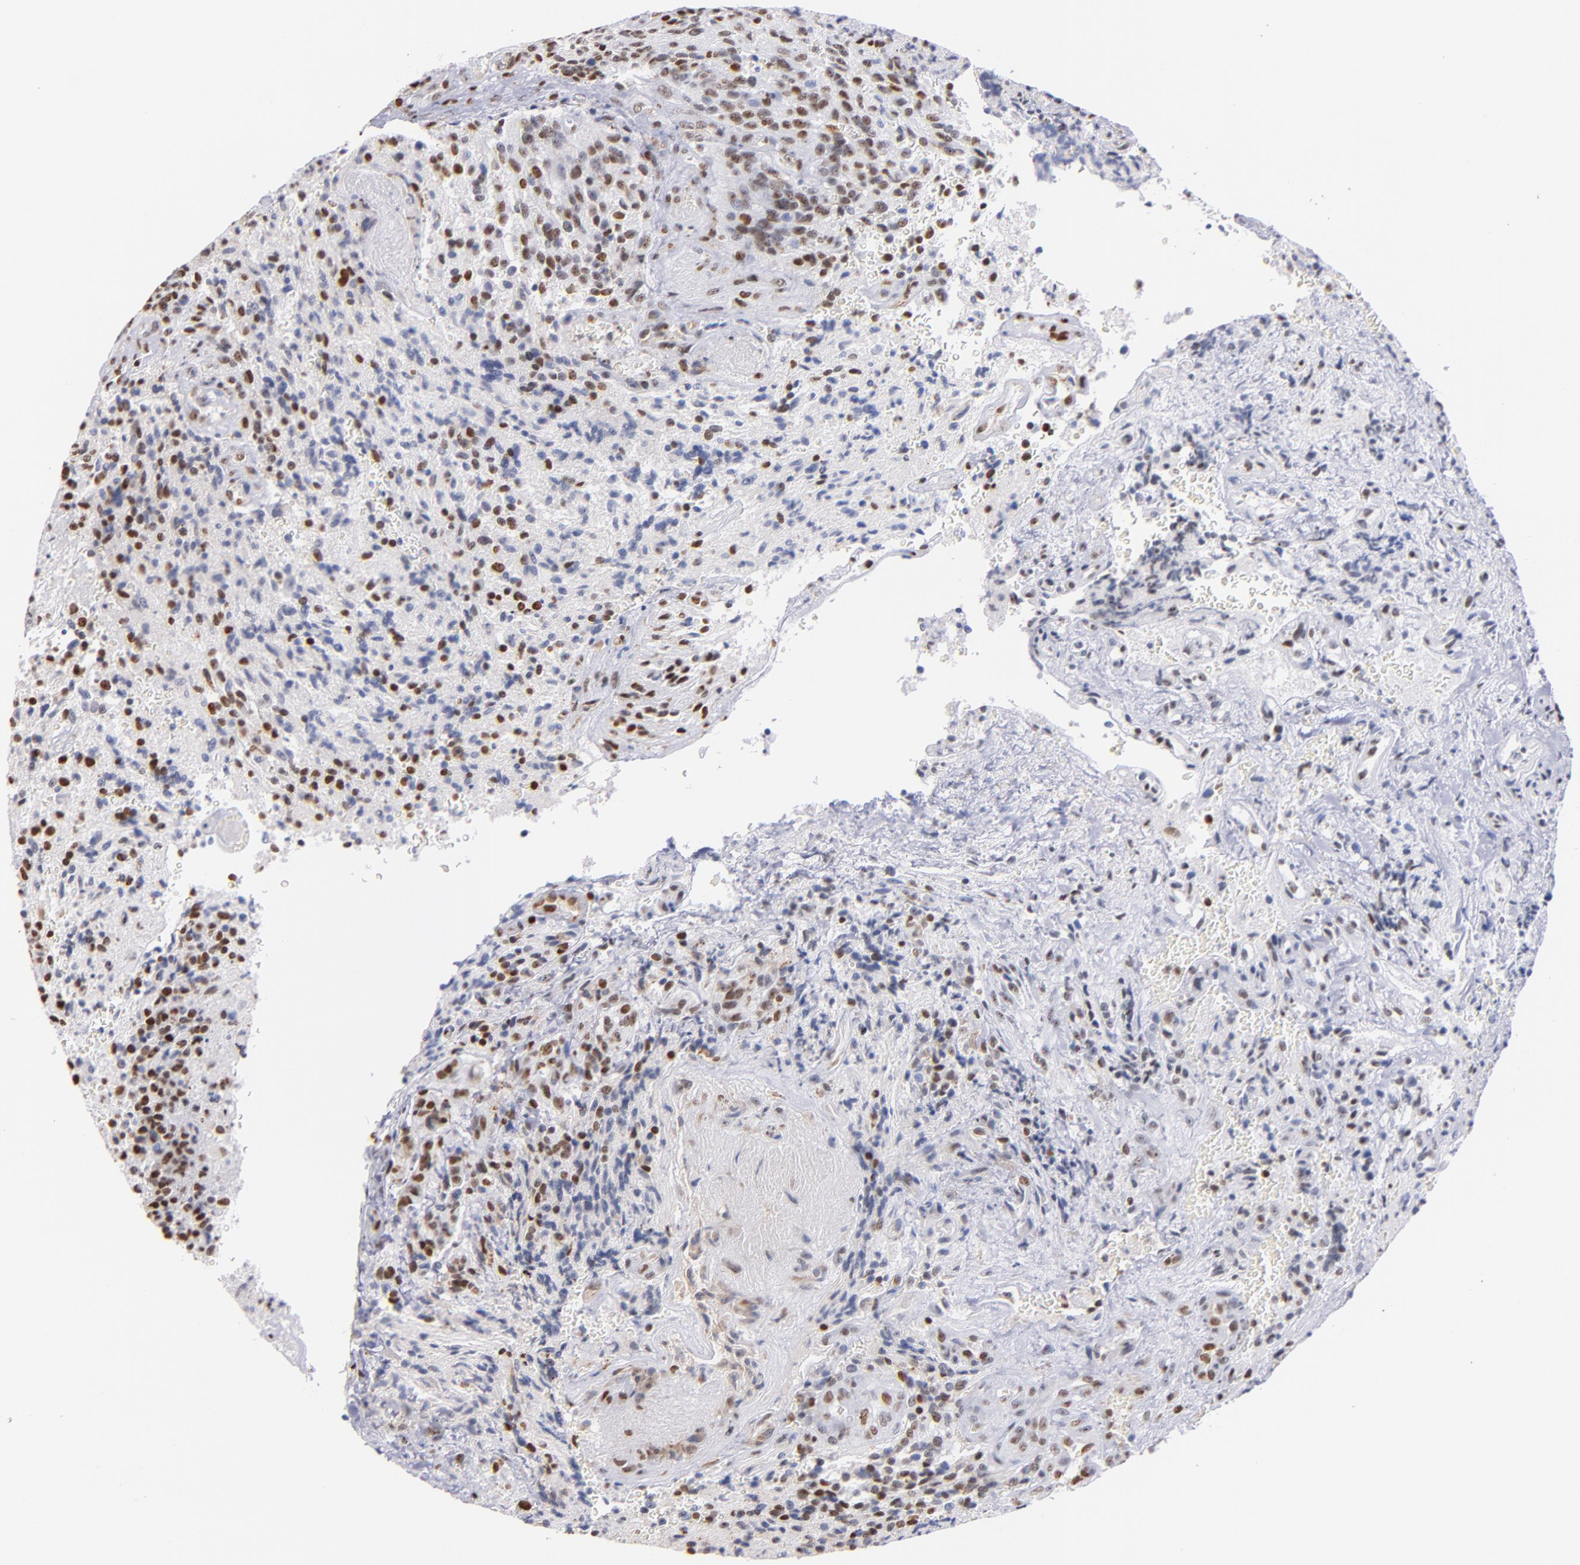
{"staining": {"intensity": "moderate", "quantity": "25%-75%", "location": "nuclear"}, "tissue": "glioma", "cell_type": "Tumor cells", "image_type": "cancer", "snomed": [{"axis": "morphology", "description": "Normal tissue, NOS"}, {"axis": "morphology", "description": "Glioma, malignant, High grade"}, {"axis": "topography", "description": "Cerebral cortex"}], "caption": "The photomicrograph demonstrates staining of malignant glioma (high-grade), revealing moderate nuclear protein staining (brown color) within tumor cells. The staining was performed using DAB to visualize the protein expression in brown, while the nuclei were stained in blue with hematoxylin (Magnification: 20x).", "gene": "IFI16", "patient": {"sex": "male", "age": 56}}